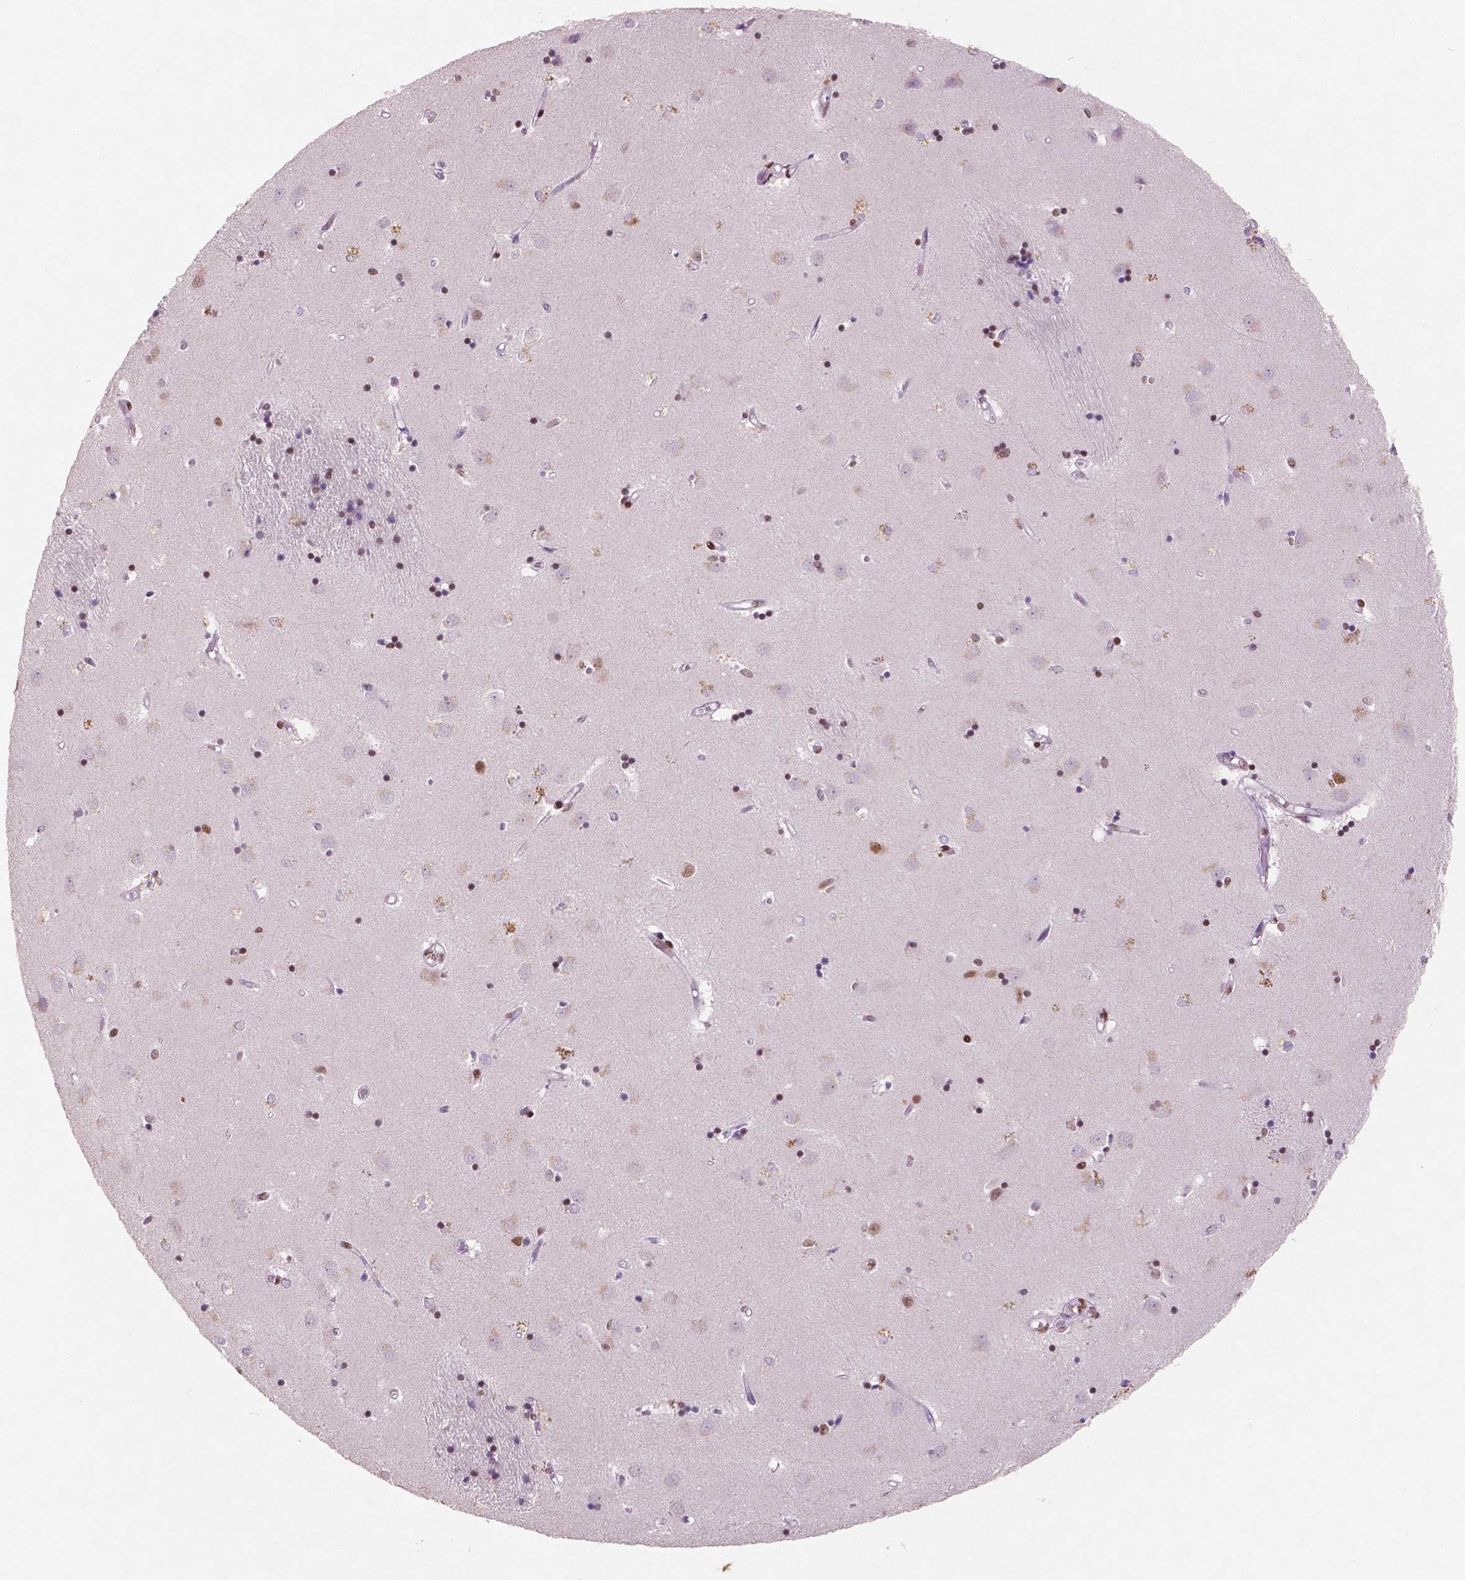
{"staining": {"intensity": "moderate", "quantity": "25%-75%", "location": "nuclear"}, "tissue": "caudate", "cell_type": "Glial cells", "image_type": "normal", "snomed": [{"axis": "morphology", "description": "Normal tissue, NOS"}, {"axis": "topography", "description": "Lateral ventricle wall"}], "caption": "The image exhibits staining of normal caudate, revealing moderate nuclear protein staining (brown color) within glial cells.", "gene": "BRD4", "patient": {"sex": "male", "age": 54}}